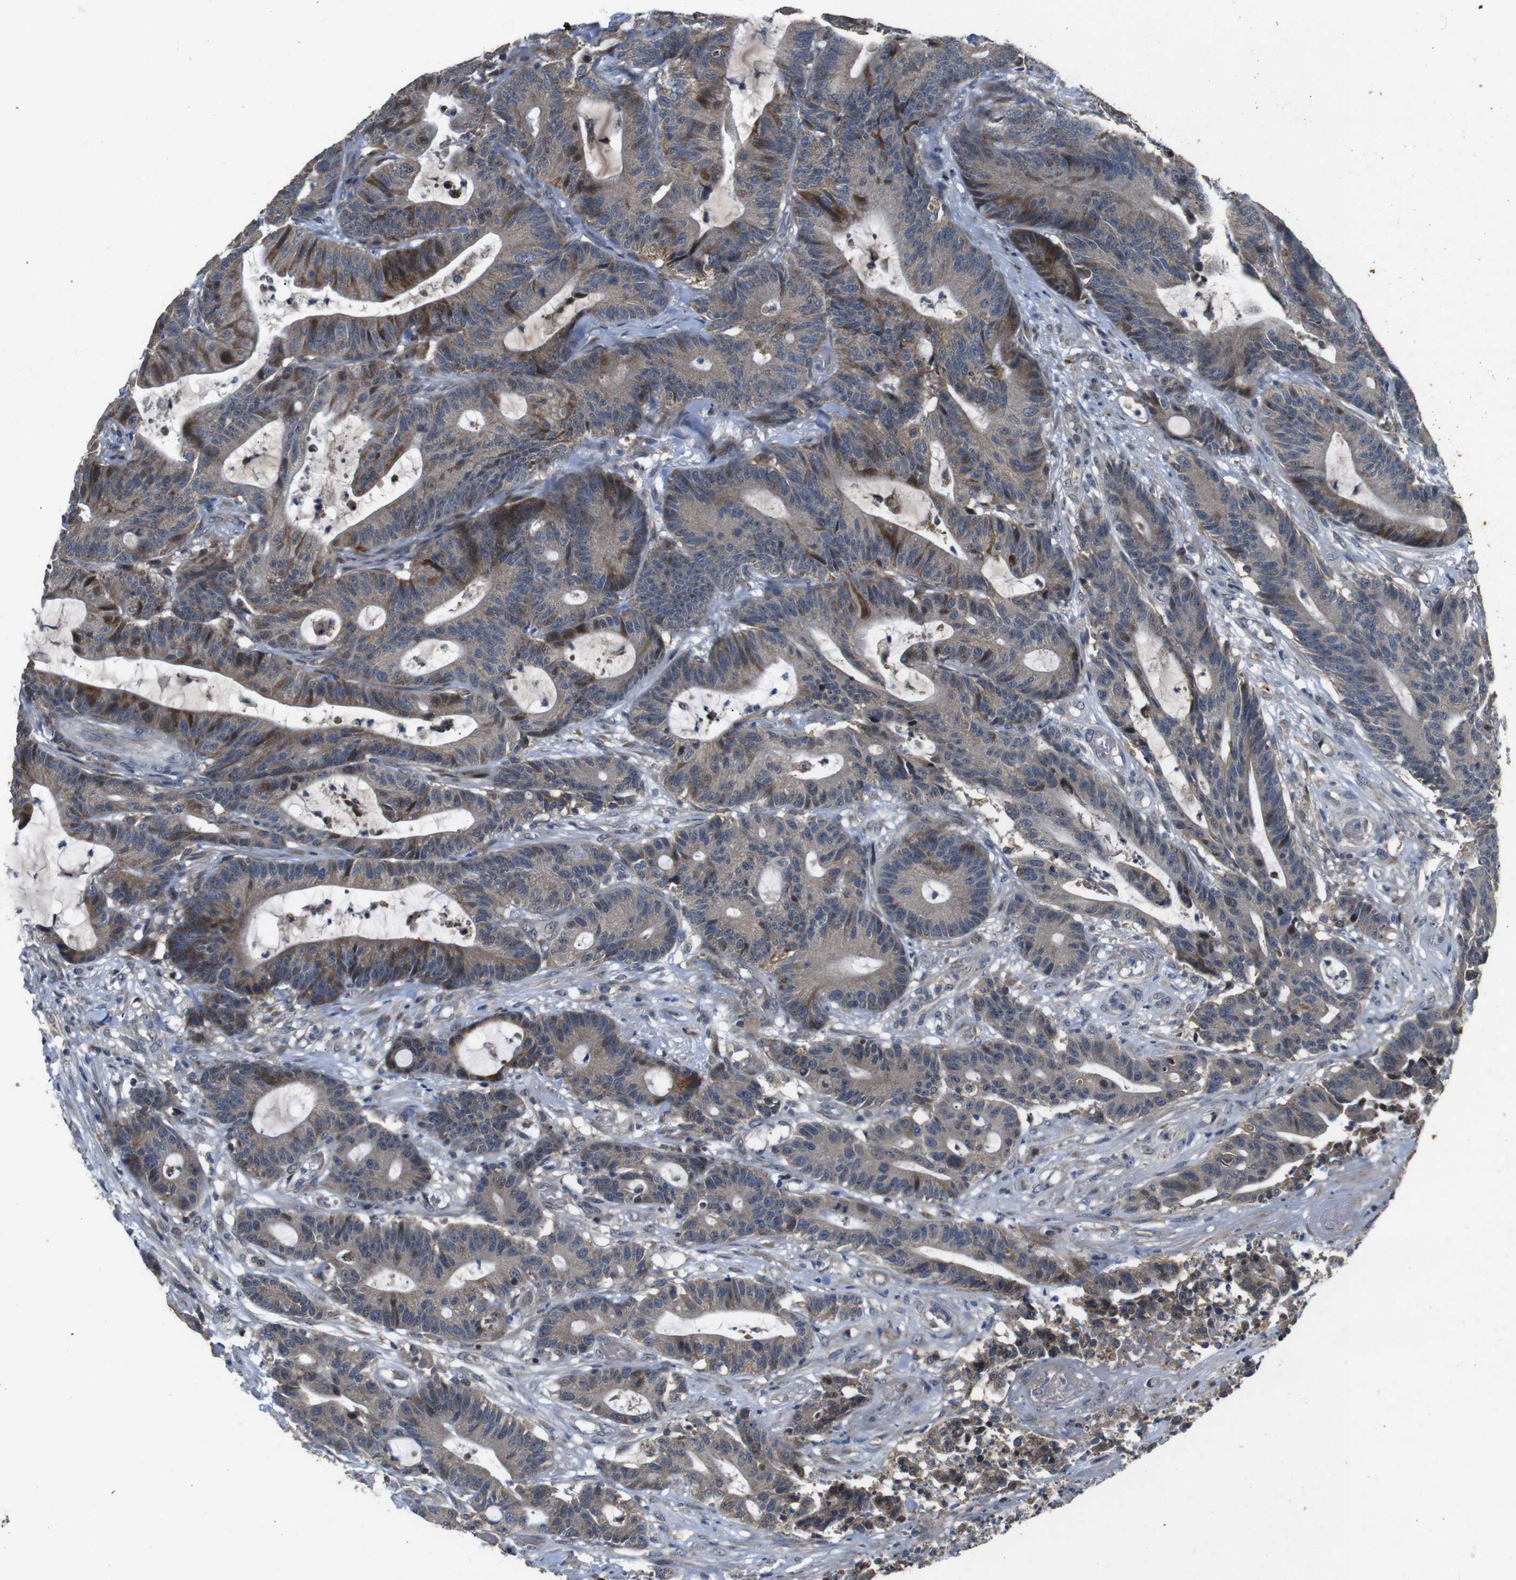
{"staining": {"intensity": "weak", "quantity": ">75%", "location": "cytoplasmic/membranous"}, "tissue": "colorectal cancer", "cell_type": "Tumor cells", "image_type": "cancer", "snomed": [{"axis": "morphology", "description": "Adenocarcinoma, NOS"}, {"axis": "topography", "description": "Colon"}], "caption": "There is low levels of weak cytoplasmic/membranous positivity in tumor cells of colorectal cancer, as demonstrated by immunohistochemical staining (brown color).", "gene": "MAGI2", "patient": {"sex": "female", "age": 84}}